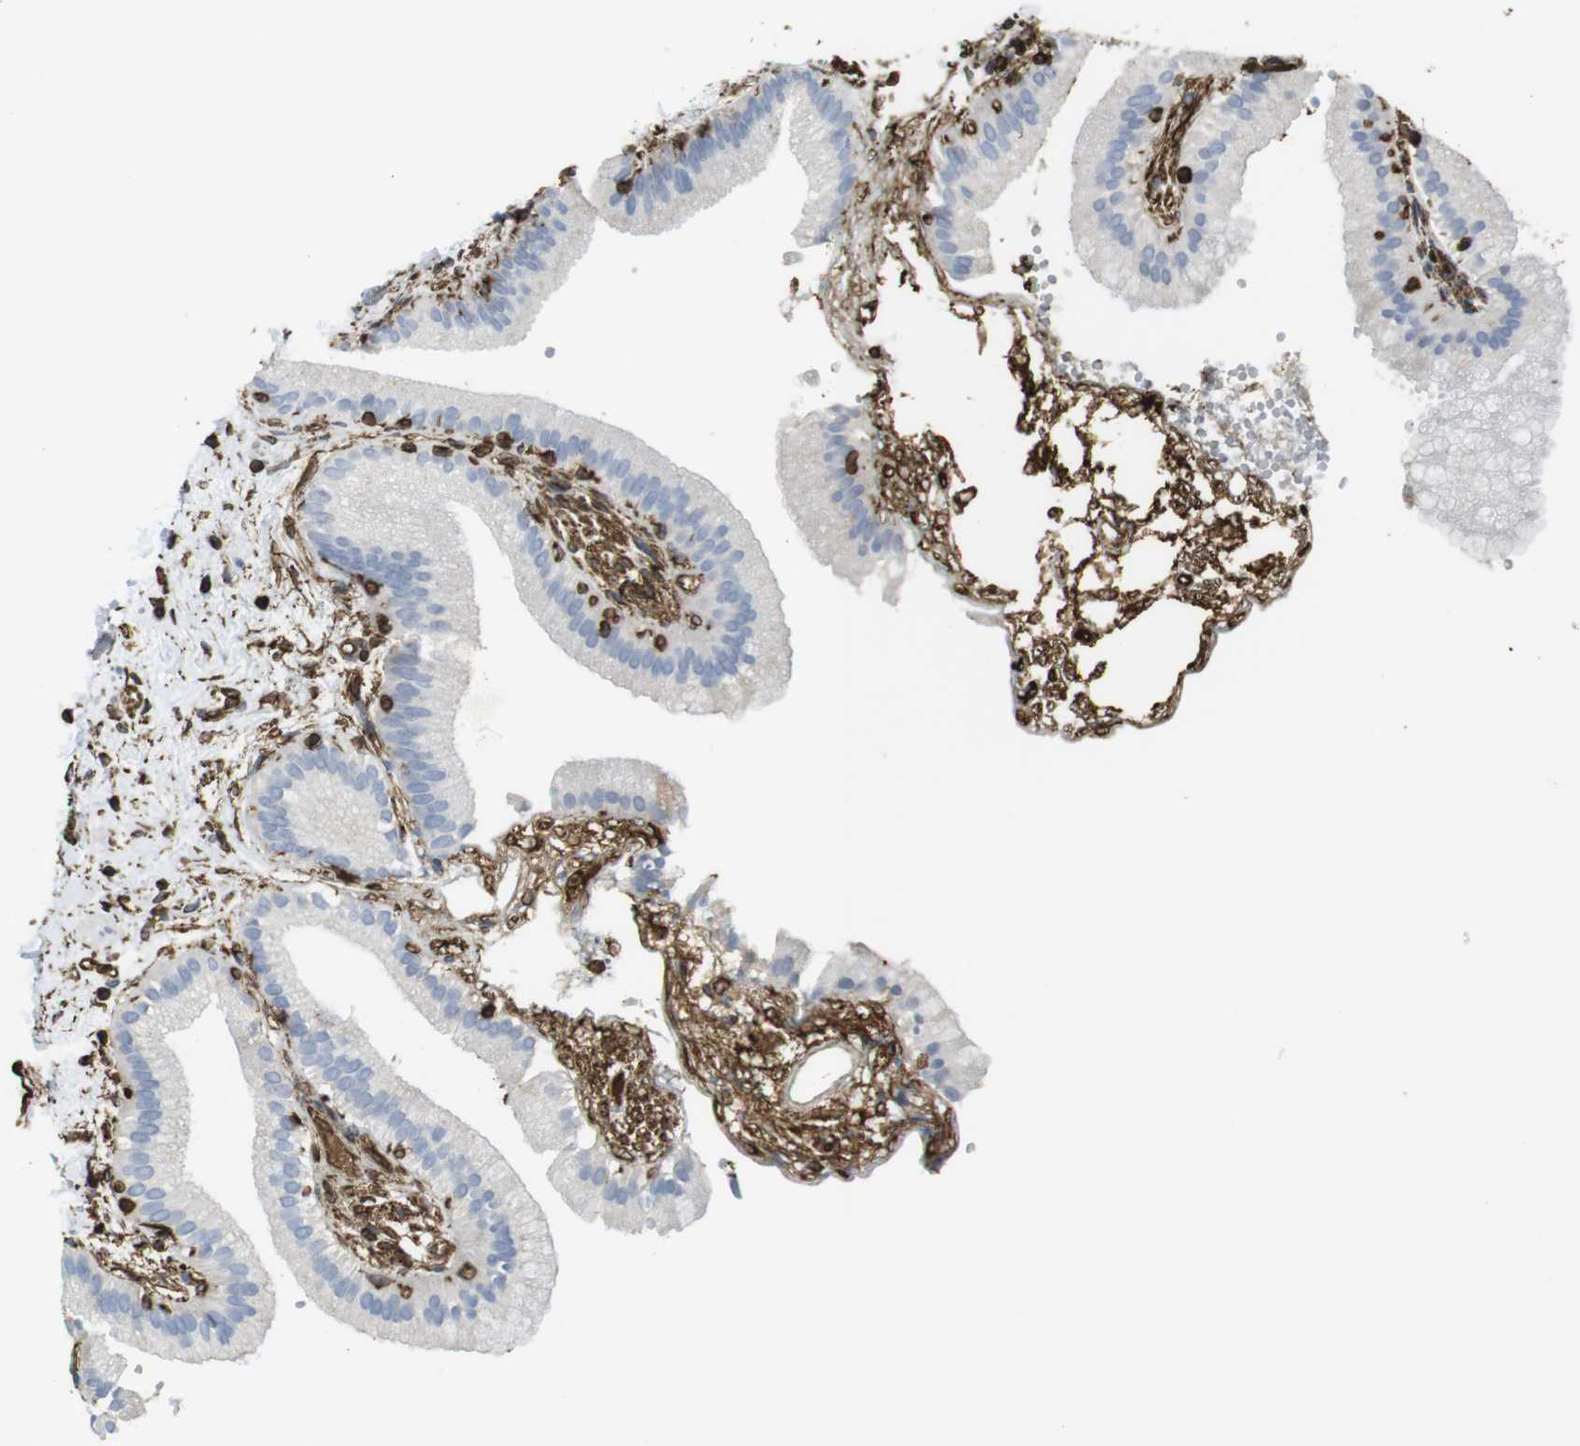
{"staining": {"intensity": "negative", "quantity": "none", "location": "none"}, "tissue": "gallbladder", "cell_type": "Glandular cells", "image_type": "normal", "snomed": [{"axis": "morphology", "description": "Normal tissue, NOS"}, {"axis": "topography", "description": "Gallbladder"}], "caption": "Human gallbladder stained for a protein using immunohistochemistry reveals no positivity in glandular cells.", "gene": "RALGPS1", "patient": {"sex": "male", "age": 55}}